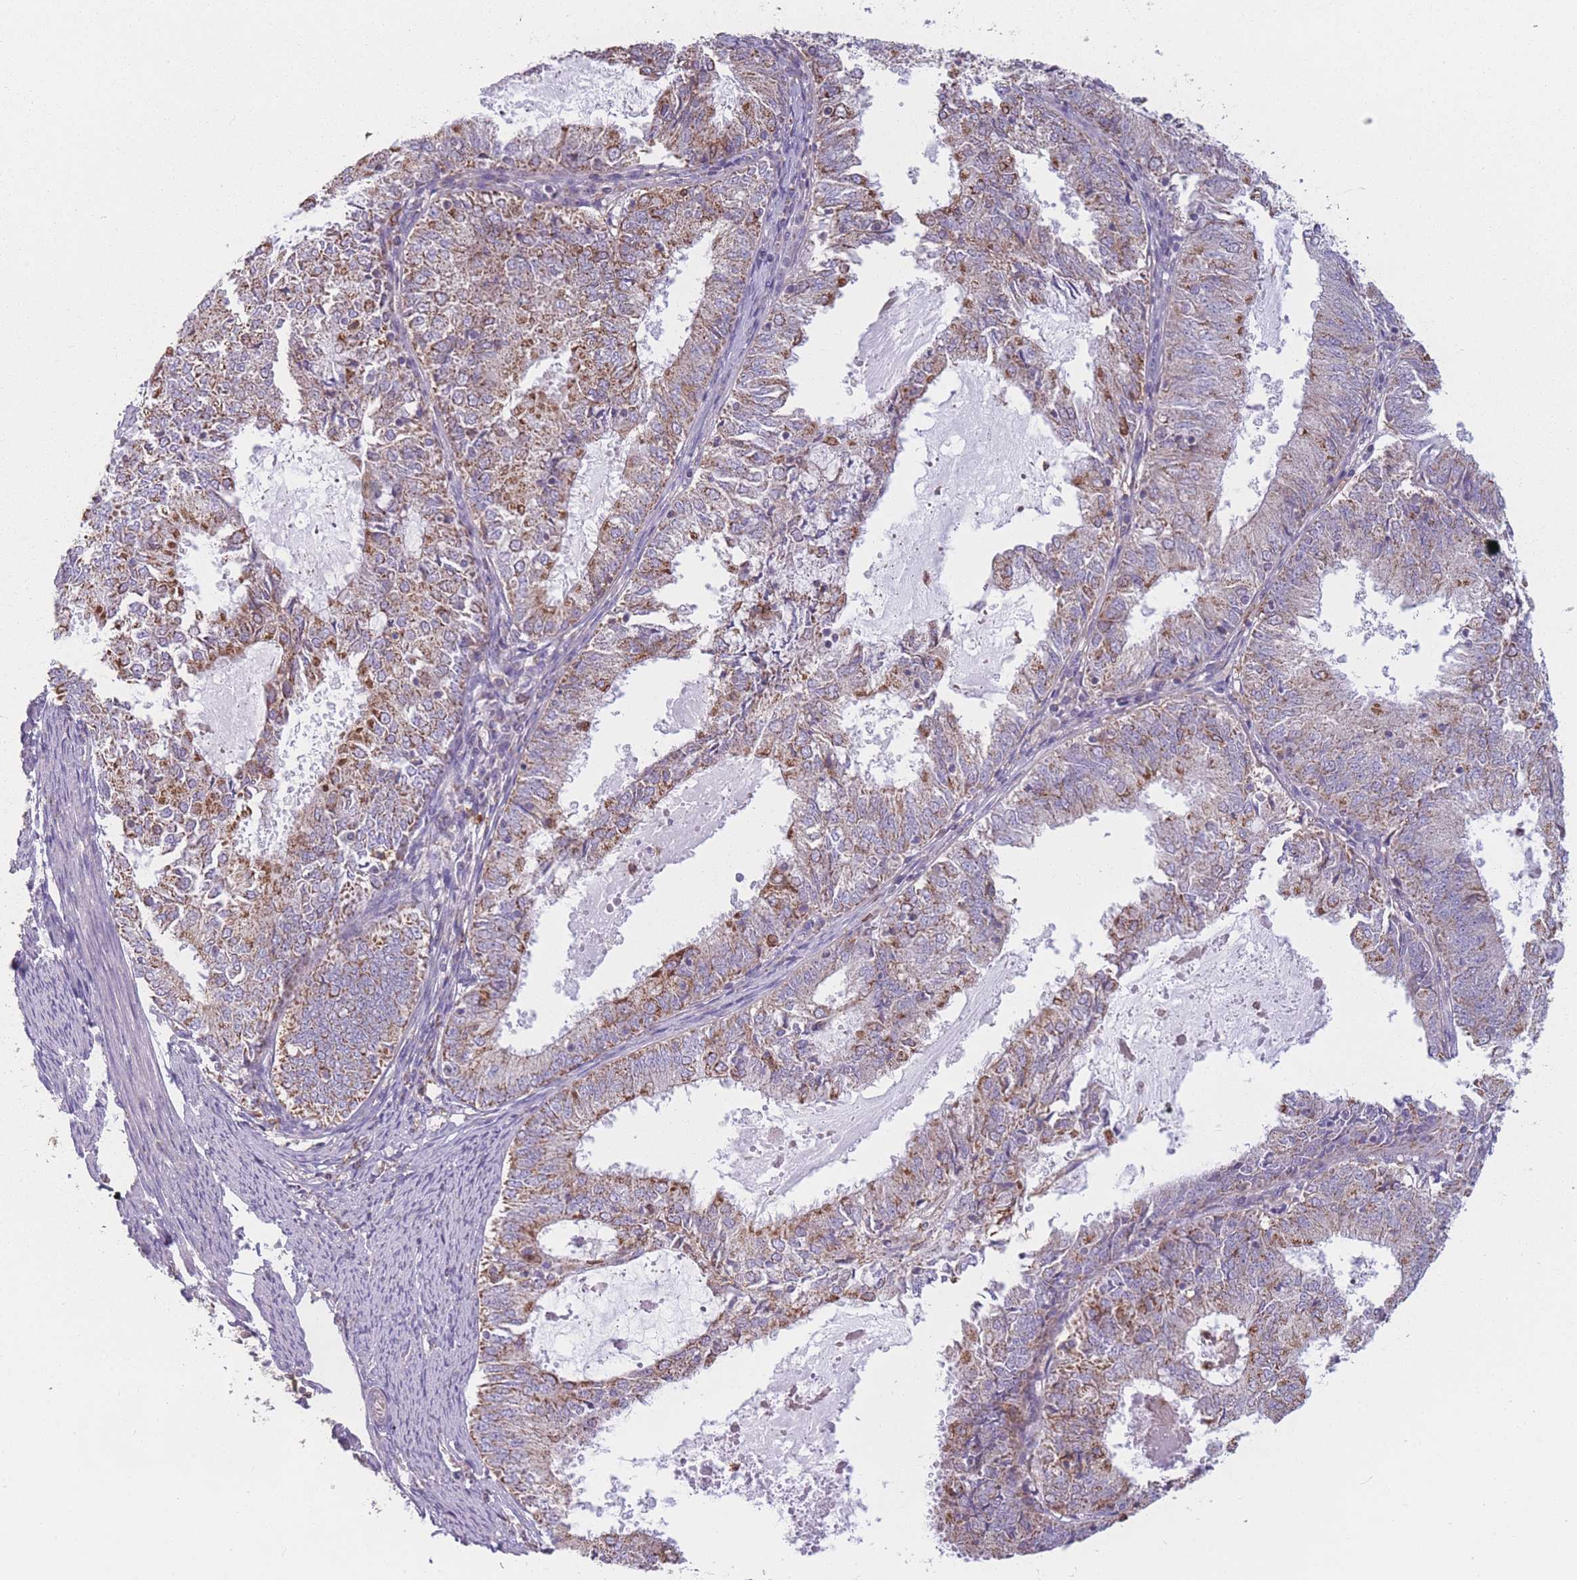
{"staining": {"intensity": "moderate", "quantity": ">75%", "location": "cytoplasmic/membranous"}, "tissue": "endometrial cancer", "cell_type": "Tumor cells", "image_type": "cancer", "snomed": [{"axis": "morphology", "description": "Adenocarcinoma, NOS"}, {"axis": "topography", "description": "Endometrium"}], "caption": "This micrograph exhibits endometrial cancer stained with immunohistochemistry to label a protein in brown. The cytoplasmic/membranous of tumor cells show moderate positivity for the protein. Nuclei are counter-stained blue.", "gene": "PRAM1", "patient": {"sex": "female", "age": 57}}